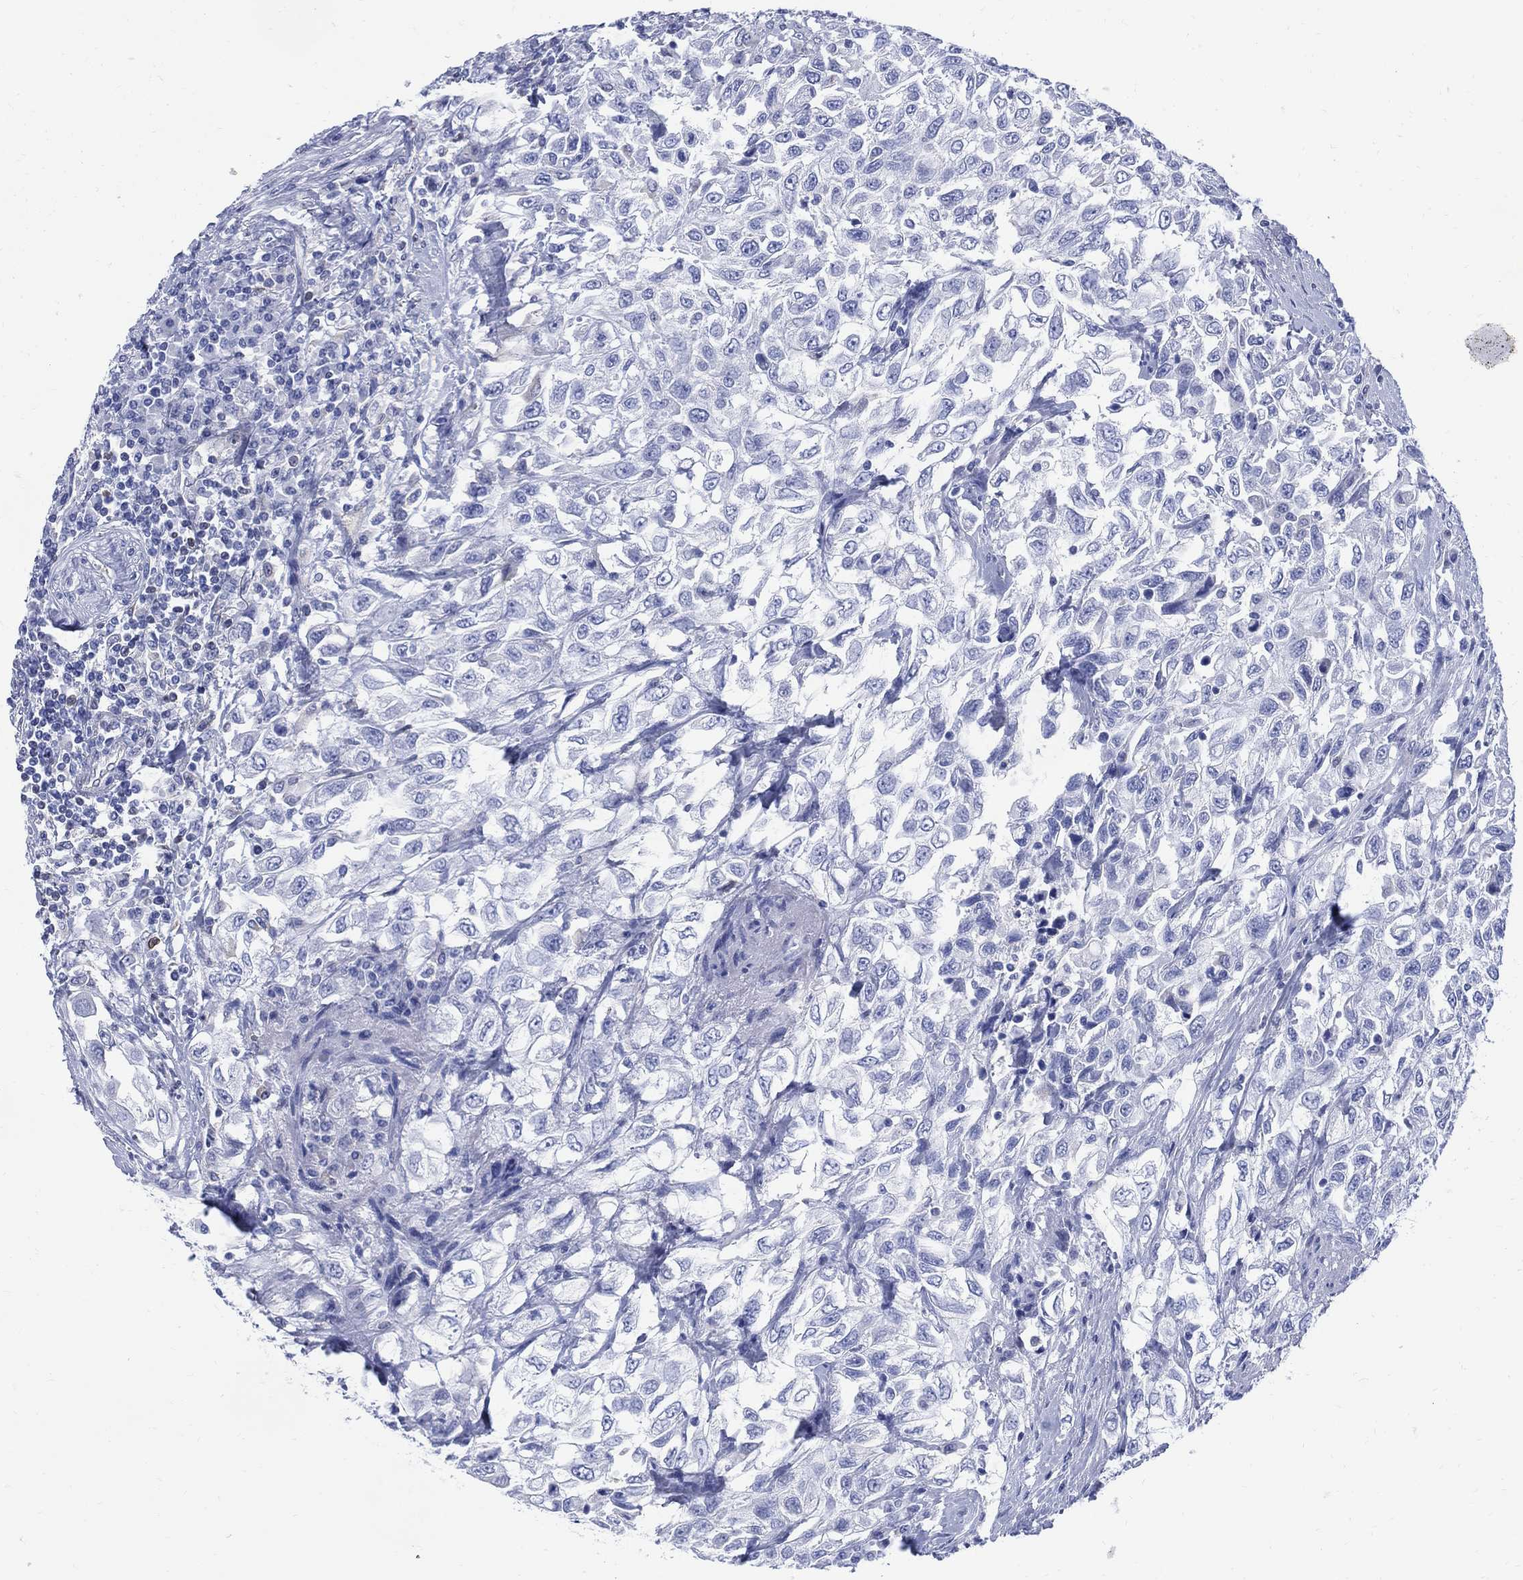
{"staining": {"intensity": "negative", "quantity": "none", "location": "none"}, "tissue": "urothelial cancer", "cell_type": "Tumor cells", "image_type": "cancer", "snomed": [{"axis": "morphology", "description": "Urothelial carcinoma, High grade"}, {"axis": "topography", "description": "Urinary bladder"}], "caption": "High power microscopy photomicrograph of an immunohistochemistry image of urothelial cancer, revealing no significant expression in tumor cells.", "gene": "DDI1", "patient": {"sex": "female", "age": 56}}